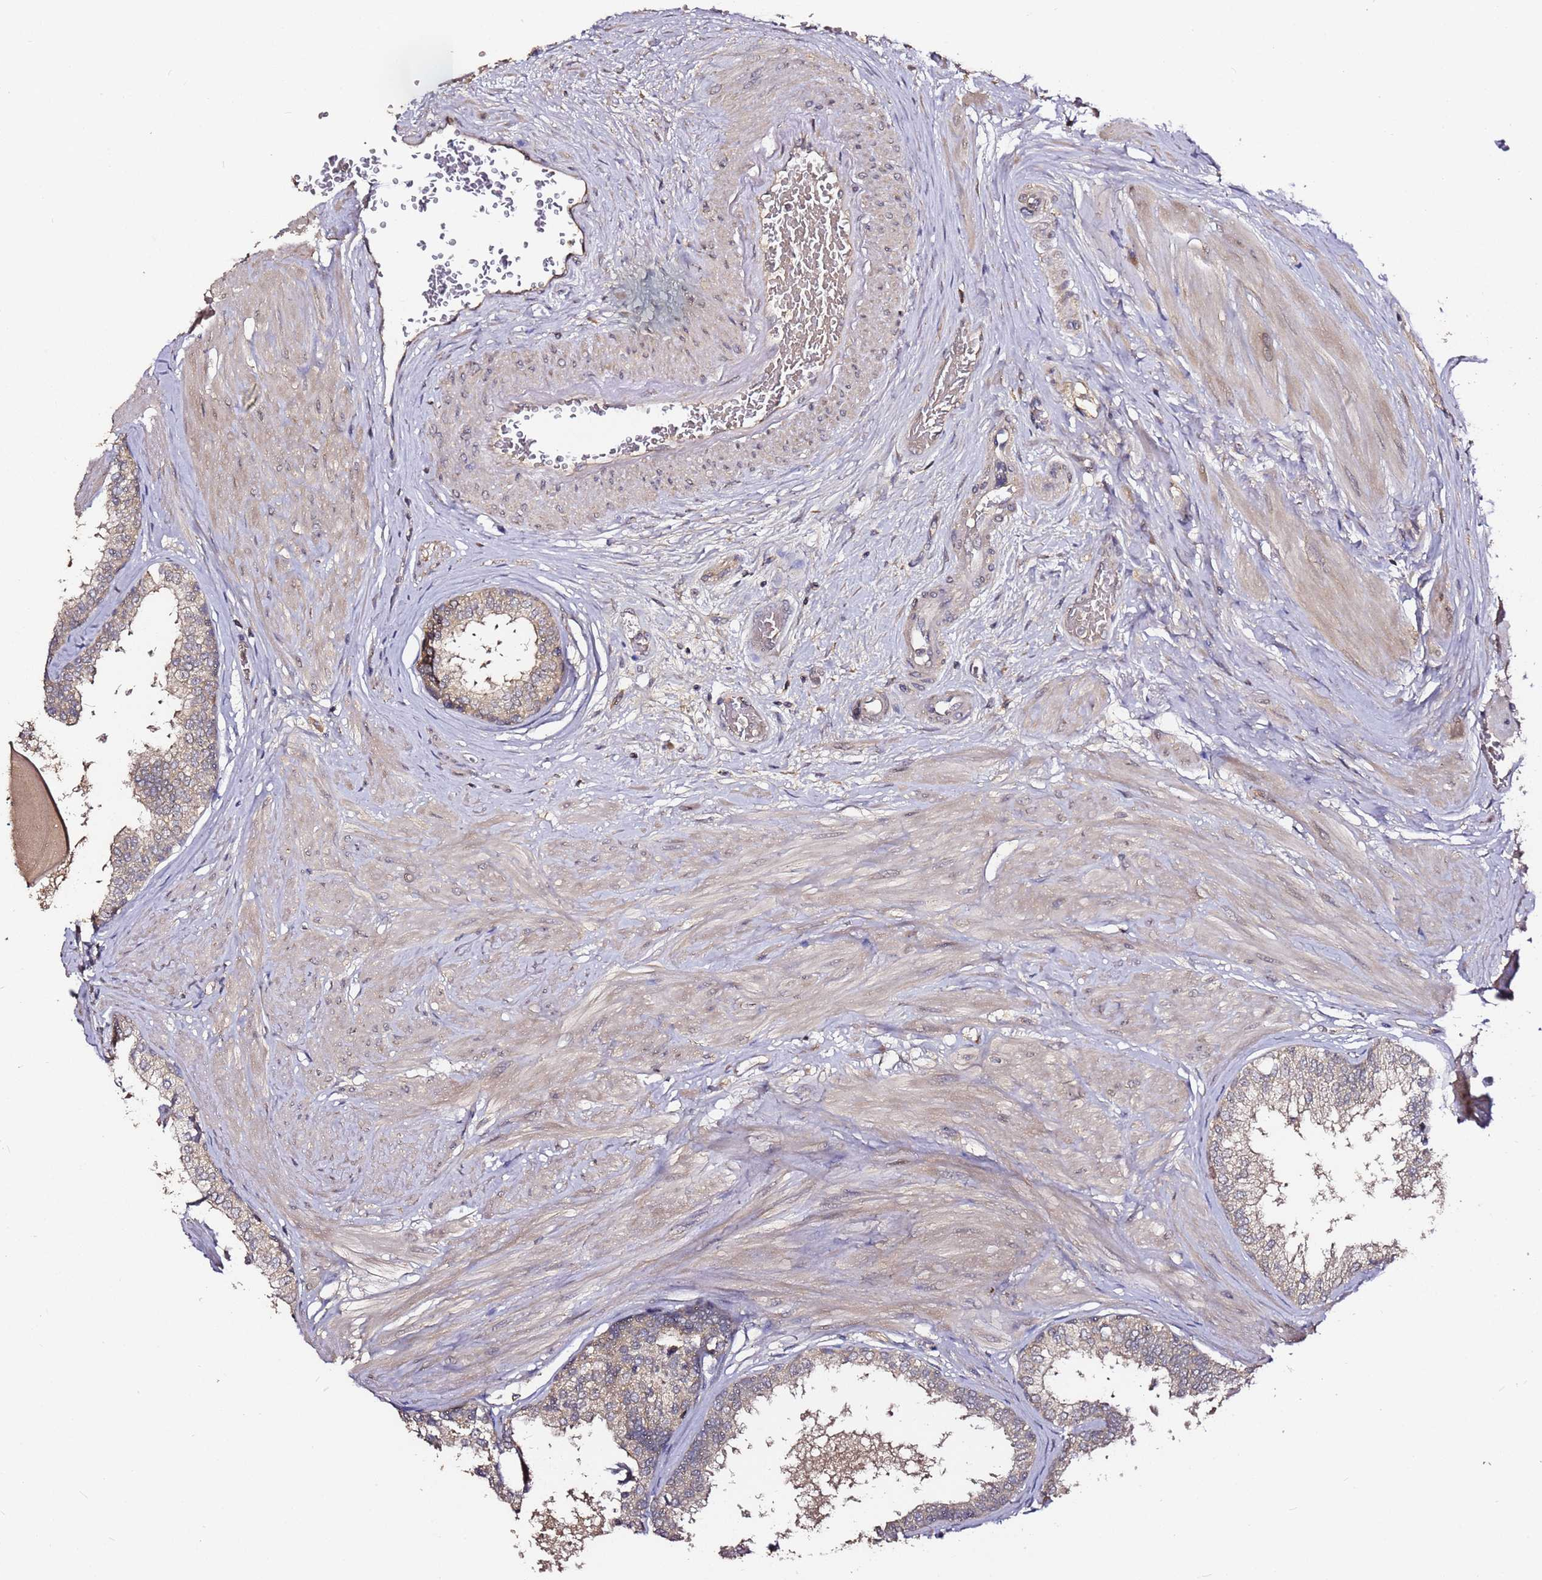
{"staining": {"intensity": "moderate", "quantity": "<25%", "location": "cytoplasmic/membranous"}, "tissue": "prostate", "cell_type": "Glandular cells", "image_type": "normal", "snomed": [{"axis": "morphology", "description": "Normal tissue, NOS"}, {"axis": "topography", "description": "Prostate"}], "caption": "Protein positivity by immunohistochemistry exhibits moderate cytoplasmic/membranous expression in approximately <25% of glandular cells in benign prostate. The staining is performed using DAB brown chromogen to label protein expression. The nuclei are counter-stained blue using hematoxylin.", "gene": "C6orf136", "patient": {"sex": "male", "age": 48}}